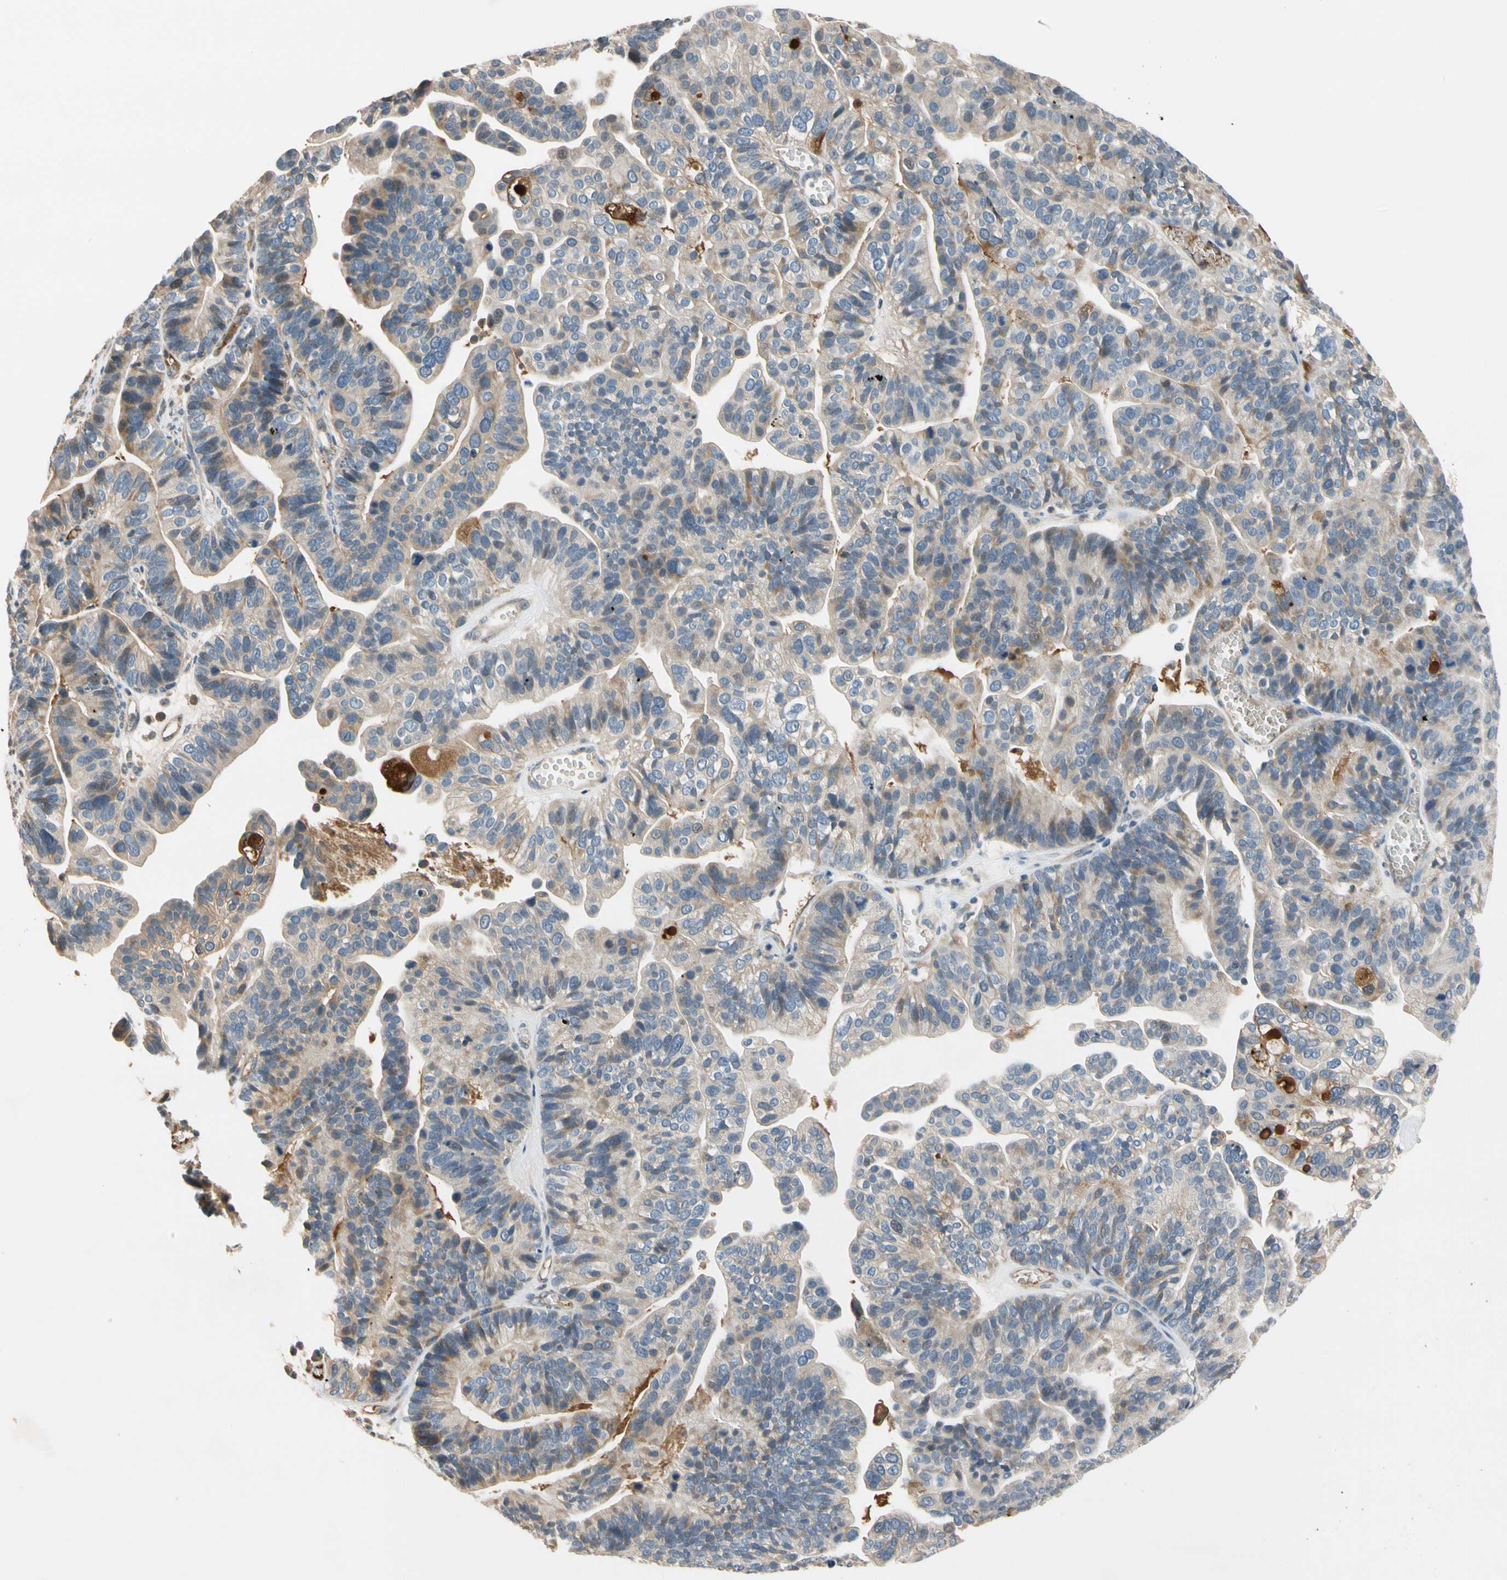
{"staining": {"intensity": "weak", "quantity": ">75%", "location": "cytoplasmic/membranous"}, "tissue": "ovarian cancer", "cell_type": "Tumor cells", "image_type": "cancer", "snomed": [{"axis": "morphology", "description": "Cystadenocarcinoma, serous, NOS"}, {"axis": "topography", "description": "Ovary"}], "caption": "Ovarian cancer (serous cystadenocarcinoma) stained for a protein exhibits weak cytoplasmic/membranous positivity in tumor cells.", "gene": "C4A", "patient": {"sex": "female", "age": 56}}